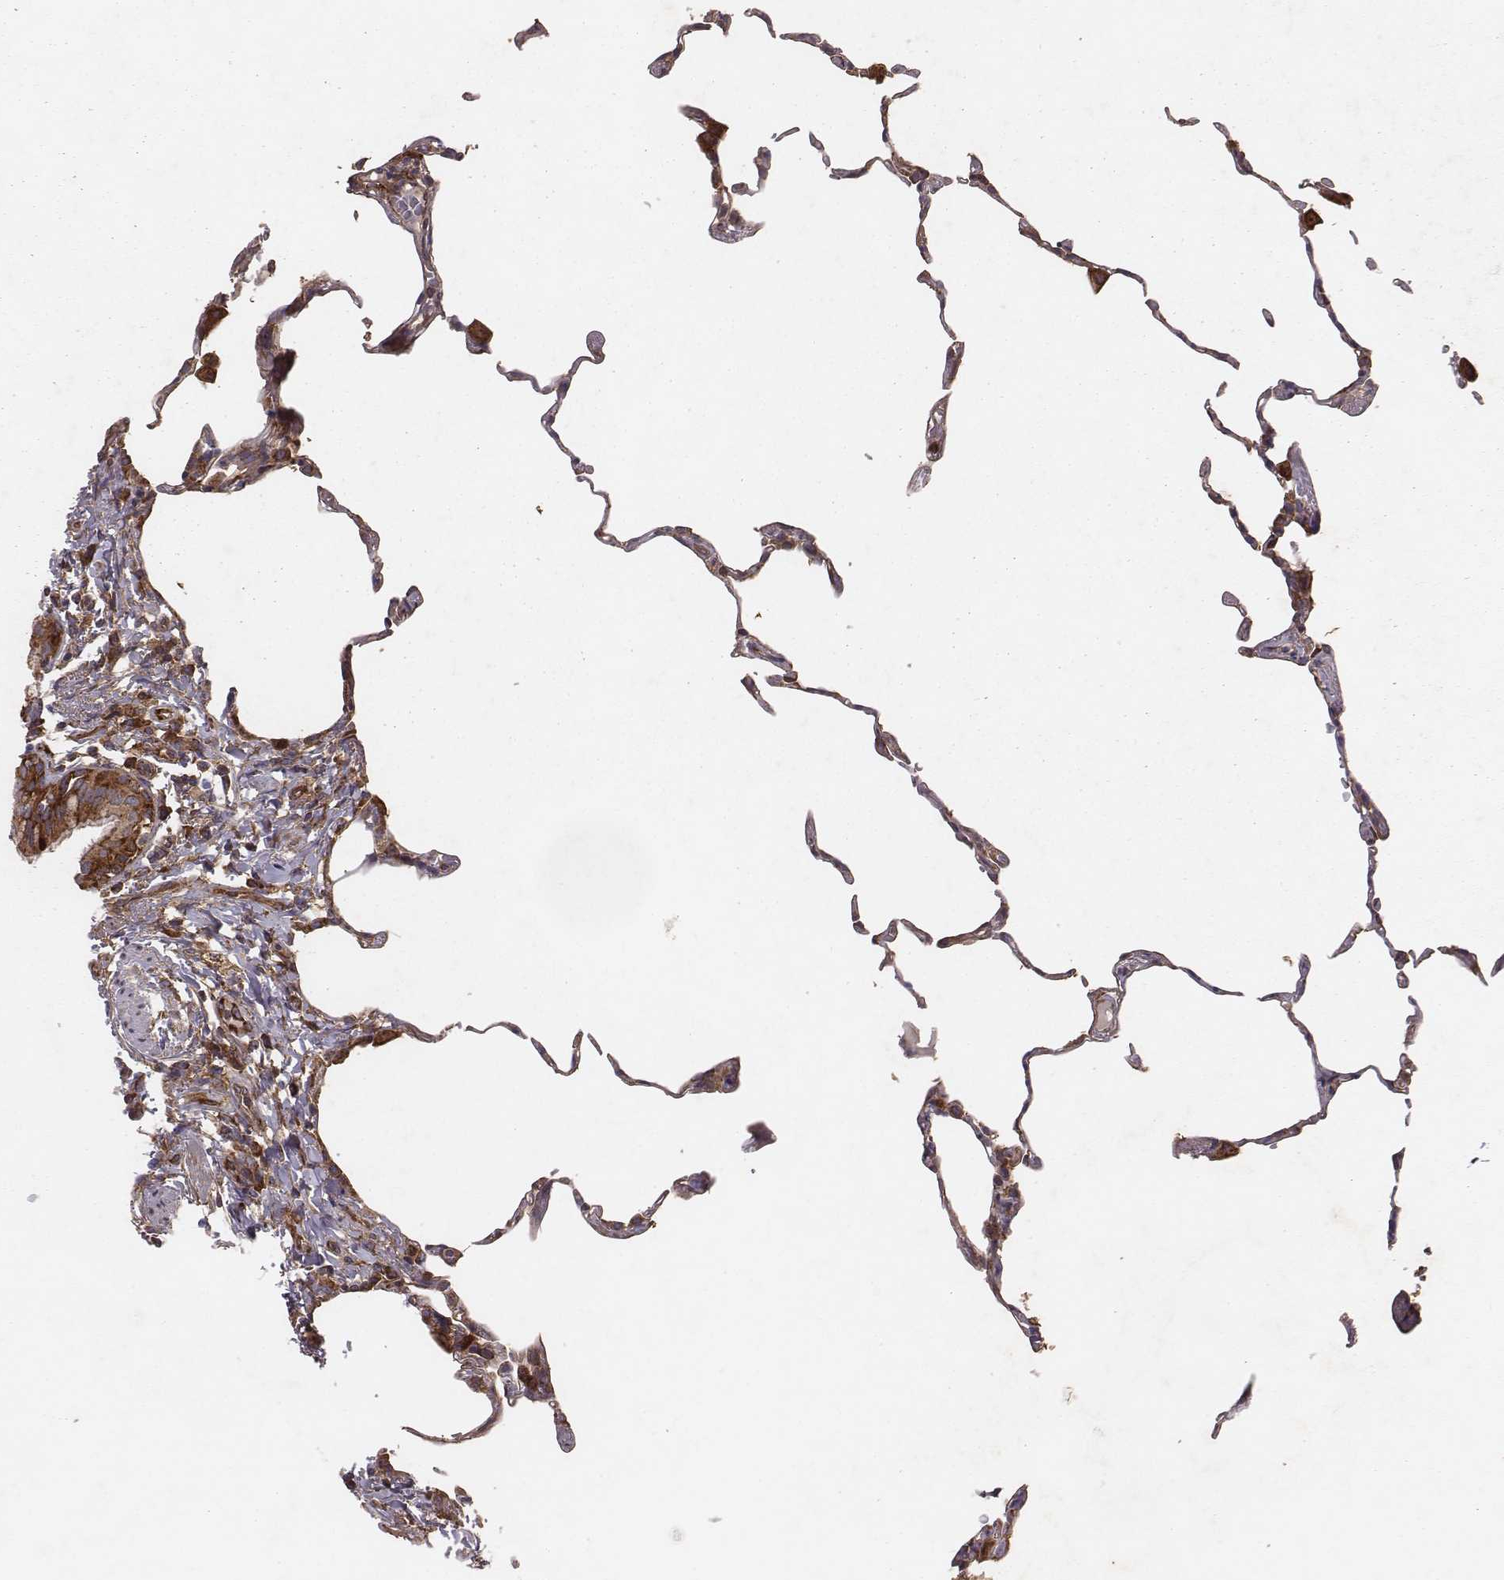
{"staining": {"intensity": "moderate", "quantity": "25%-75%", "location": "cytoplasmic/membranous"}, "tissue": "lung", "cell_type": "Alveolar cells", "image_type": "normal", "snomed": [{"axis": "morphology", "description": "Normal tissue, NOS"}, {"axis": "topography", "description": "Lung"}], "caption": "This micrograph shows immunohistochemistry staining of benign human lung, with medium moderate cytoplasmic/membranous positivity in approximately 25%-75% of alveolar cells.", "gene": "TXLNA", "patient": {"sex": "female", "age": 57}}